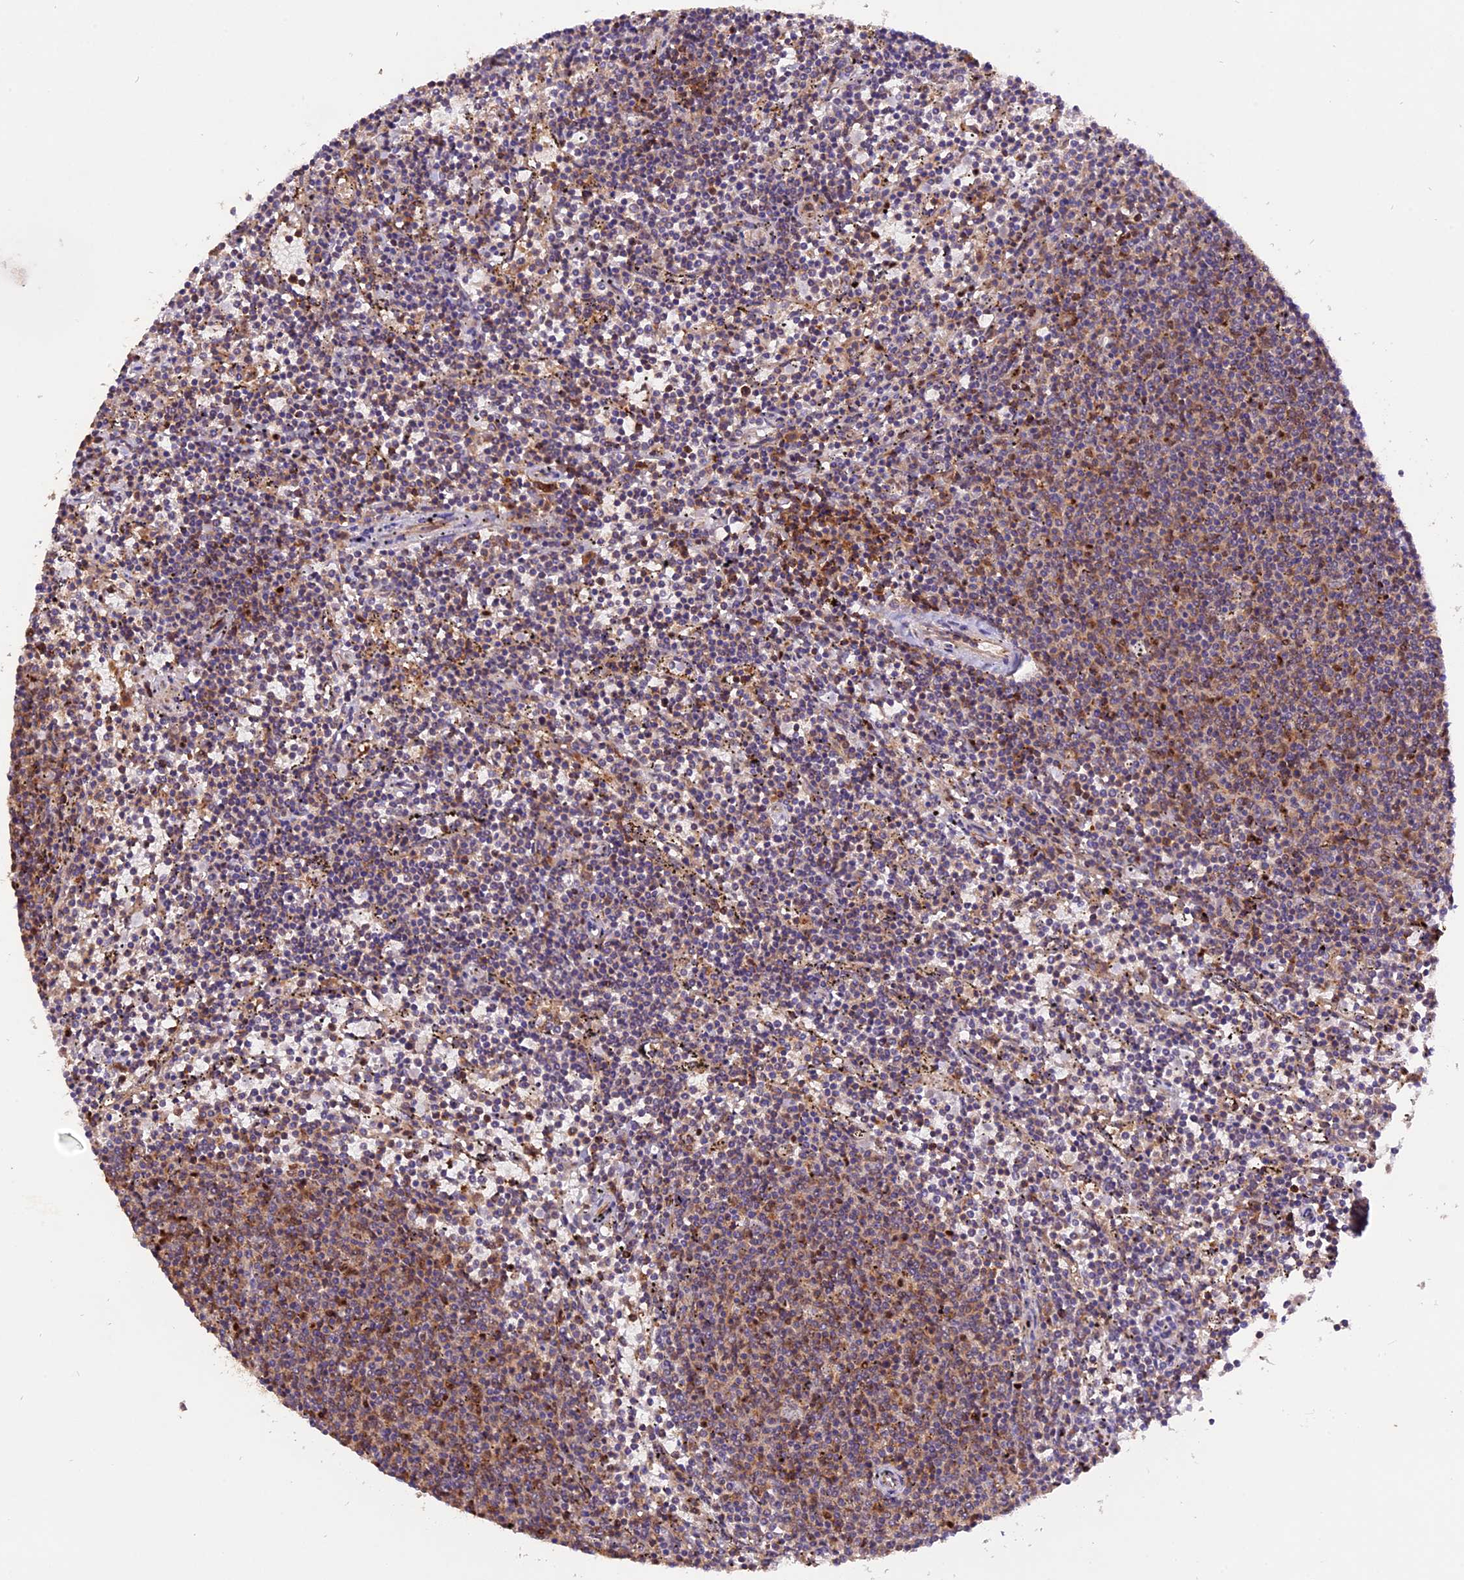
{"staining": {"intensity": "negative", "quantity": "none", "location": "none"}, "tissue": "lymphoma", "cell_type": "Tumor cells", "image_type": "cancer", "snomed": [{"axis": "morphology", "description": "Malignant lymphoma, non-Hodgkin's type, Low grade"}, {"axis": "topography", "description": "Spleen"}], "caption": "Histopathology image shows no significant protein positivity in tumor cells of malignant lymphoma, non-Hodgkin's type (low-grade). The staining is performed using DAB (3,3'-diaminobenzidine) brown chromogen with nuclei counter-stained in using hematoxylin.", "gene": "PEX3", "patient": {"sex": "female", "age": 50}}